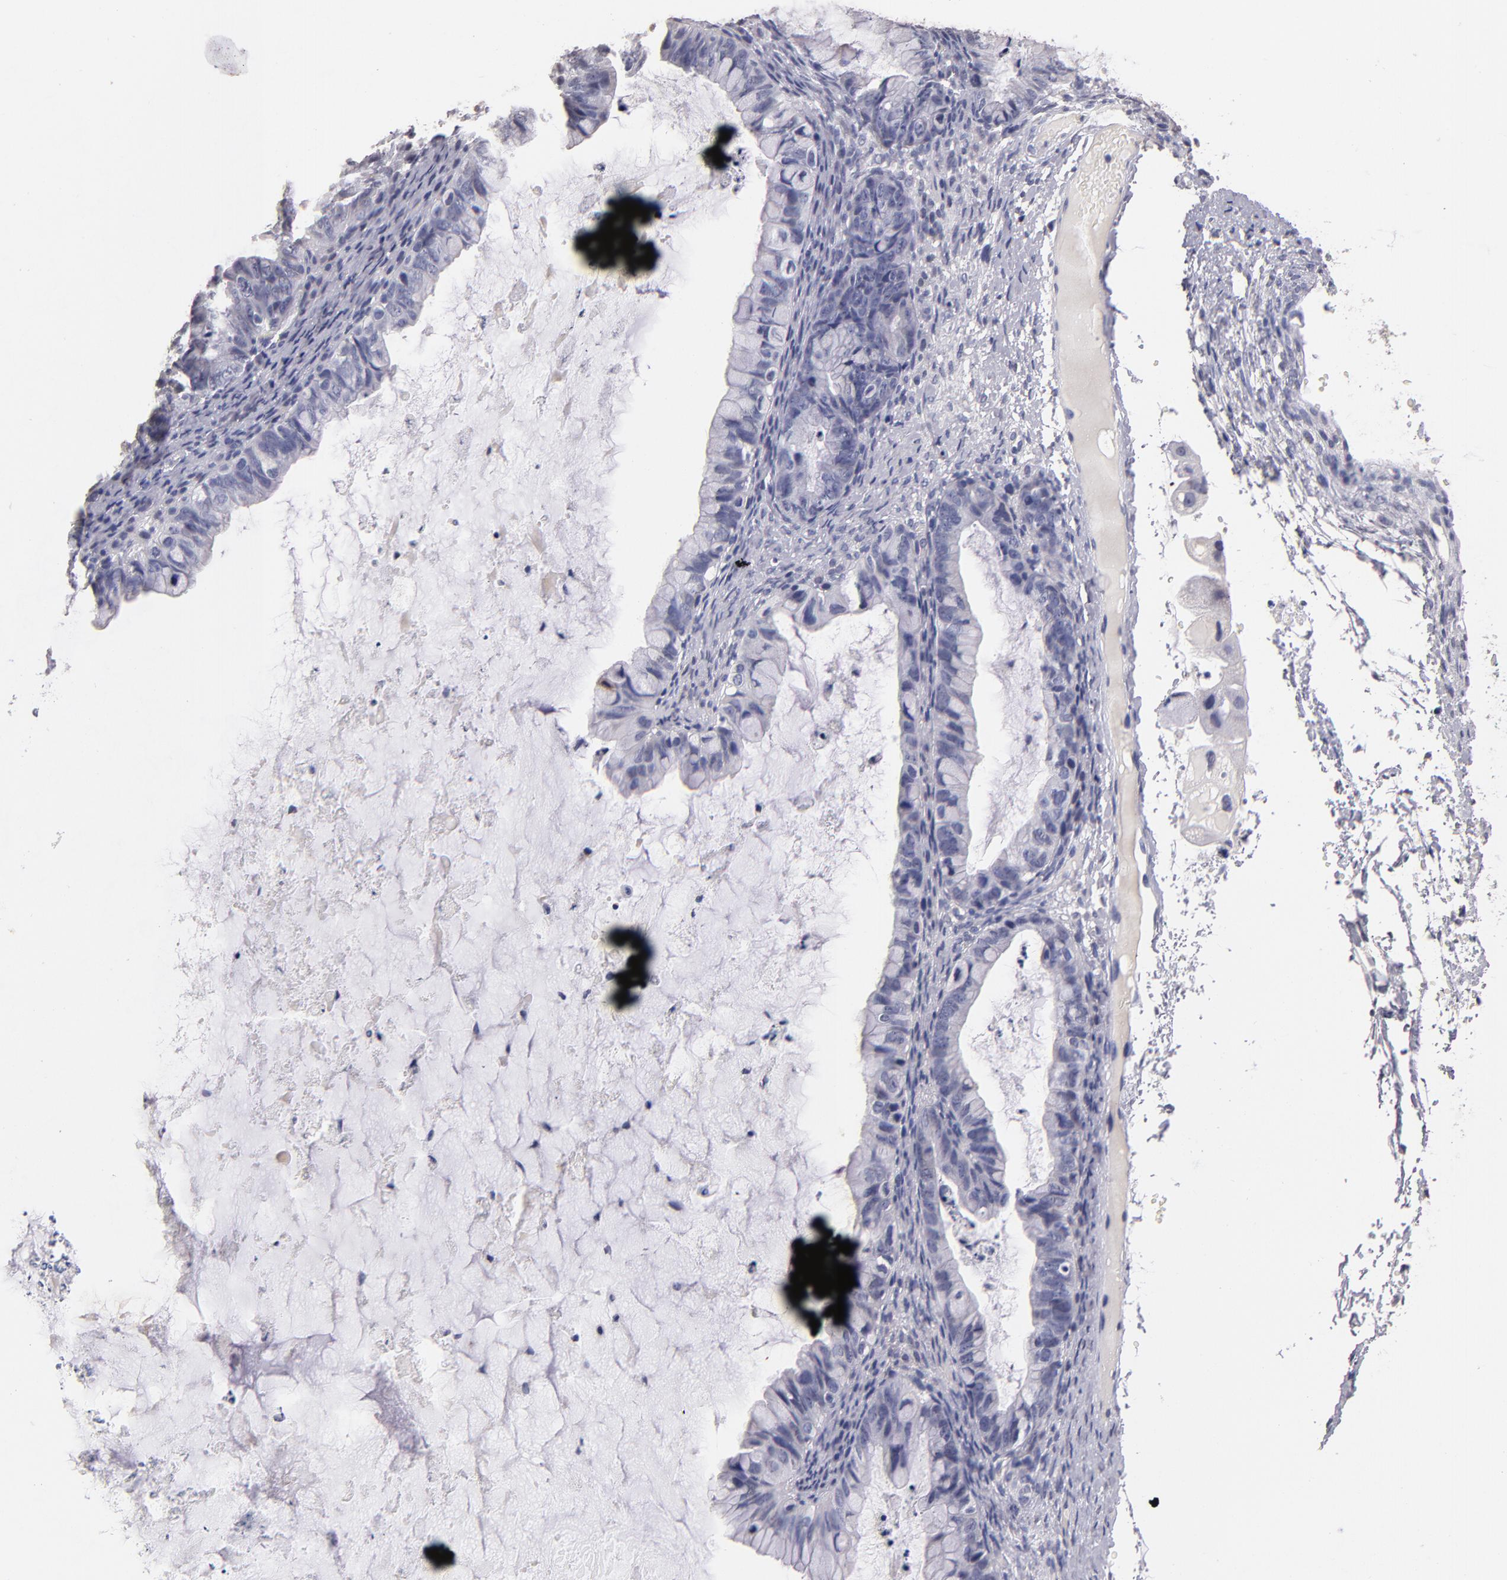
{"staining": {"intensity": "negative", "quantity": "none", "location": "none"}, "tissue": "ovarian cancer", "cell_type": "Tumor cells", "image_type": "cancer", "snomed": [{"axis": "morphology", "description": "Cystadenocarcinoma, mucinous, NOS"}, {"axis": "topography", "description": "Ovary"}], "caption": "Tumor cells are negative for brown protein staining in ovarian cancer.", "gene": "SOX10", "patient": {"sex": "female", "age": 36}}